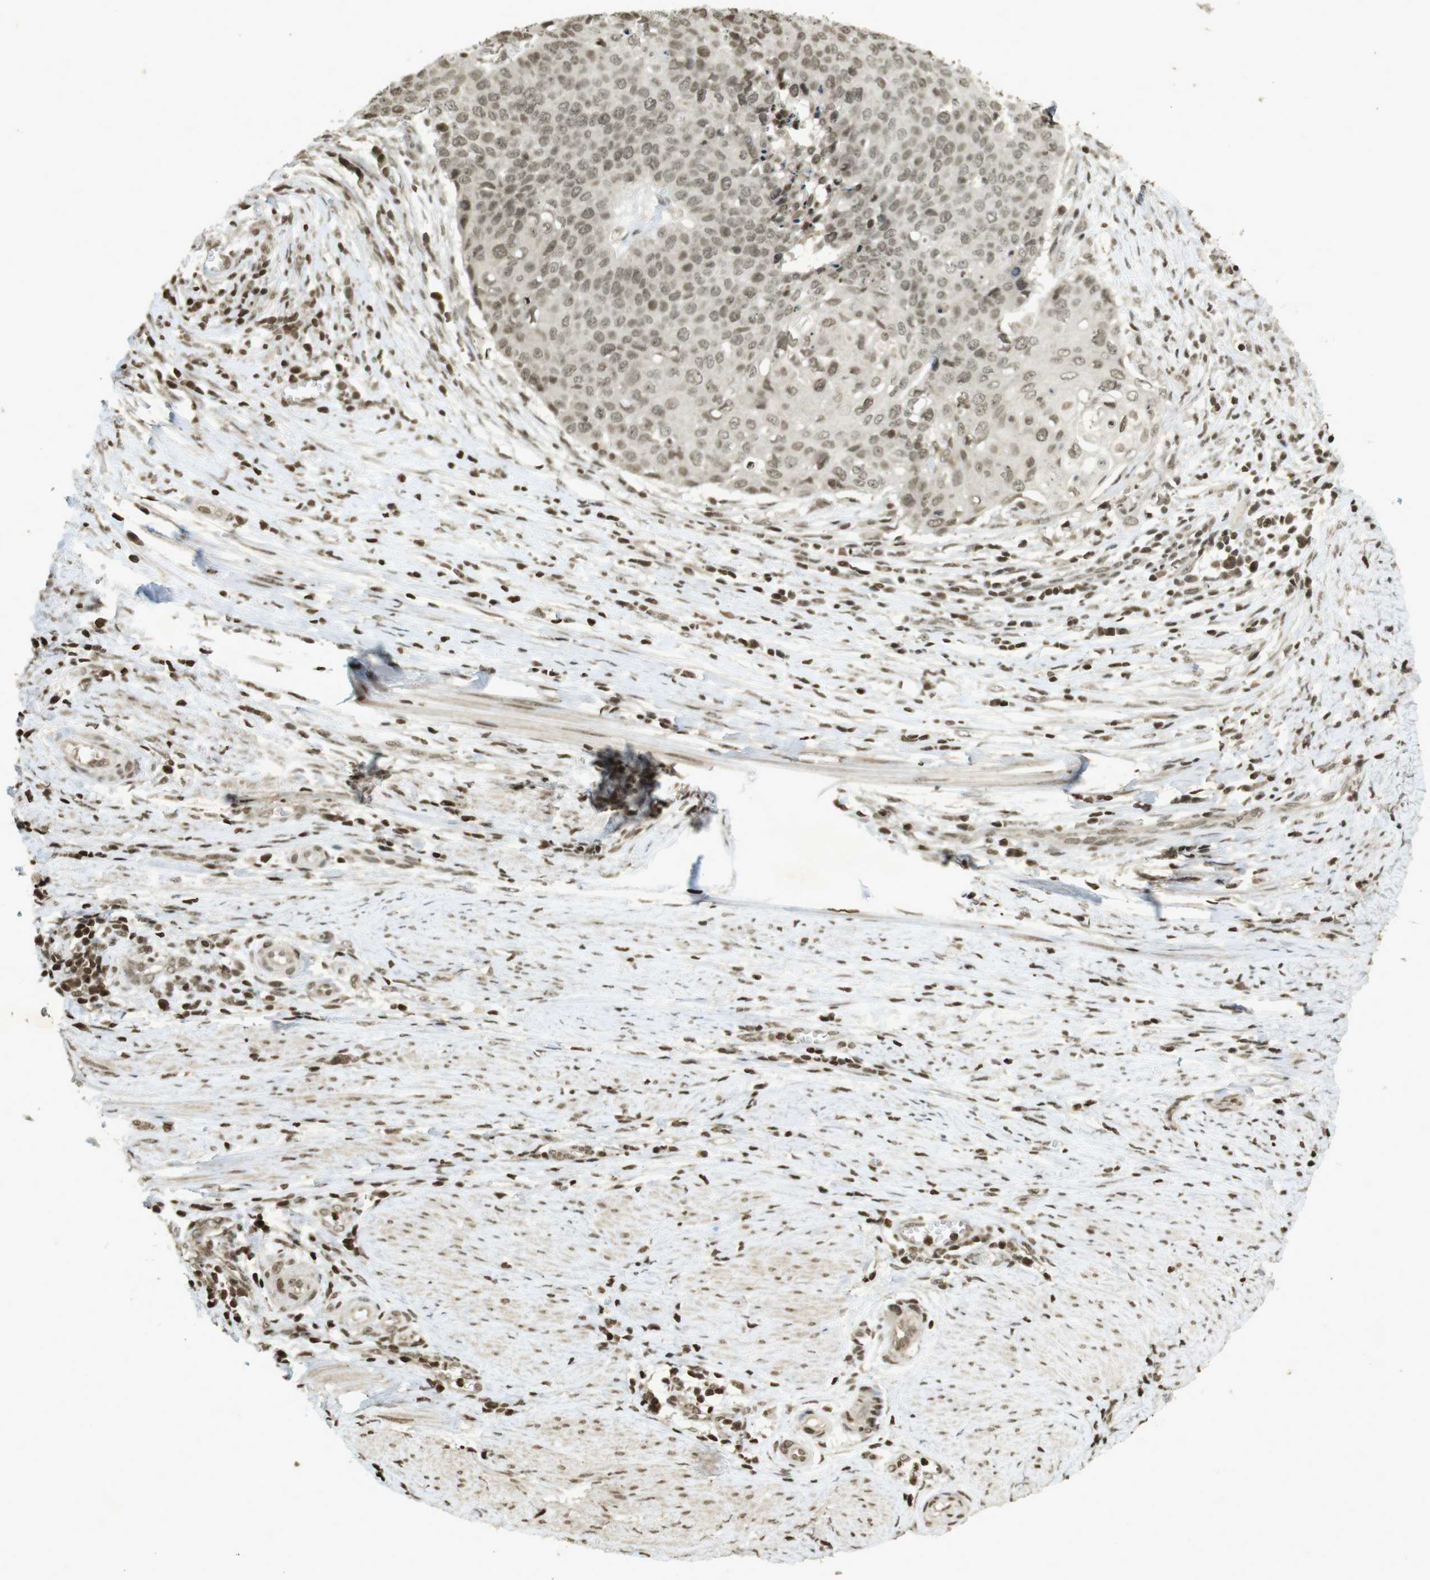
{"staining": {"intensity": "weak", "quantity": ">75%", "location": "nuclear"}, "tissue": "cervical cancer", "cell_type": "Tumor cells", "image_type": "cancer", "snomed": [{"axis": "morphology", "description": "Squamous cell carcinoma, NOS"}, {"axis": "topography", "description": "Cervix"}], "caption": "Protein staining demonstrates weak nuclear staining in approximately >75% of tumor cells in cervical cancer. The staining was performed using DAB (3,3'-diaminobenzidine) to visualize the protein expression in brown, while the nuclei were stained in blue with hematoxylin (Magnification: 20x).", "gene": "ORC4", "patient": {"sex": "female", "age": 39}}